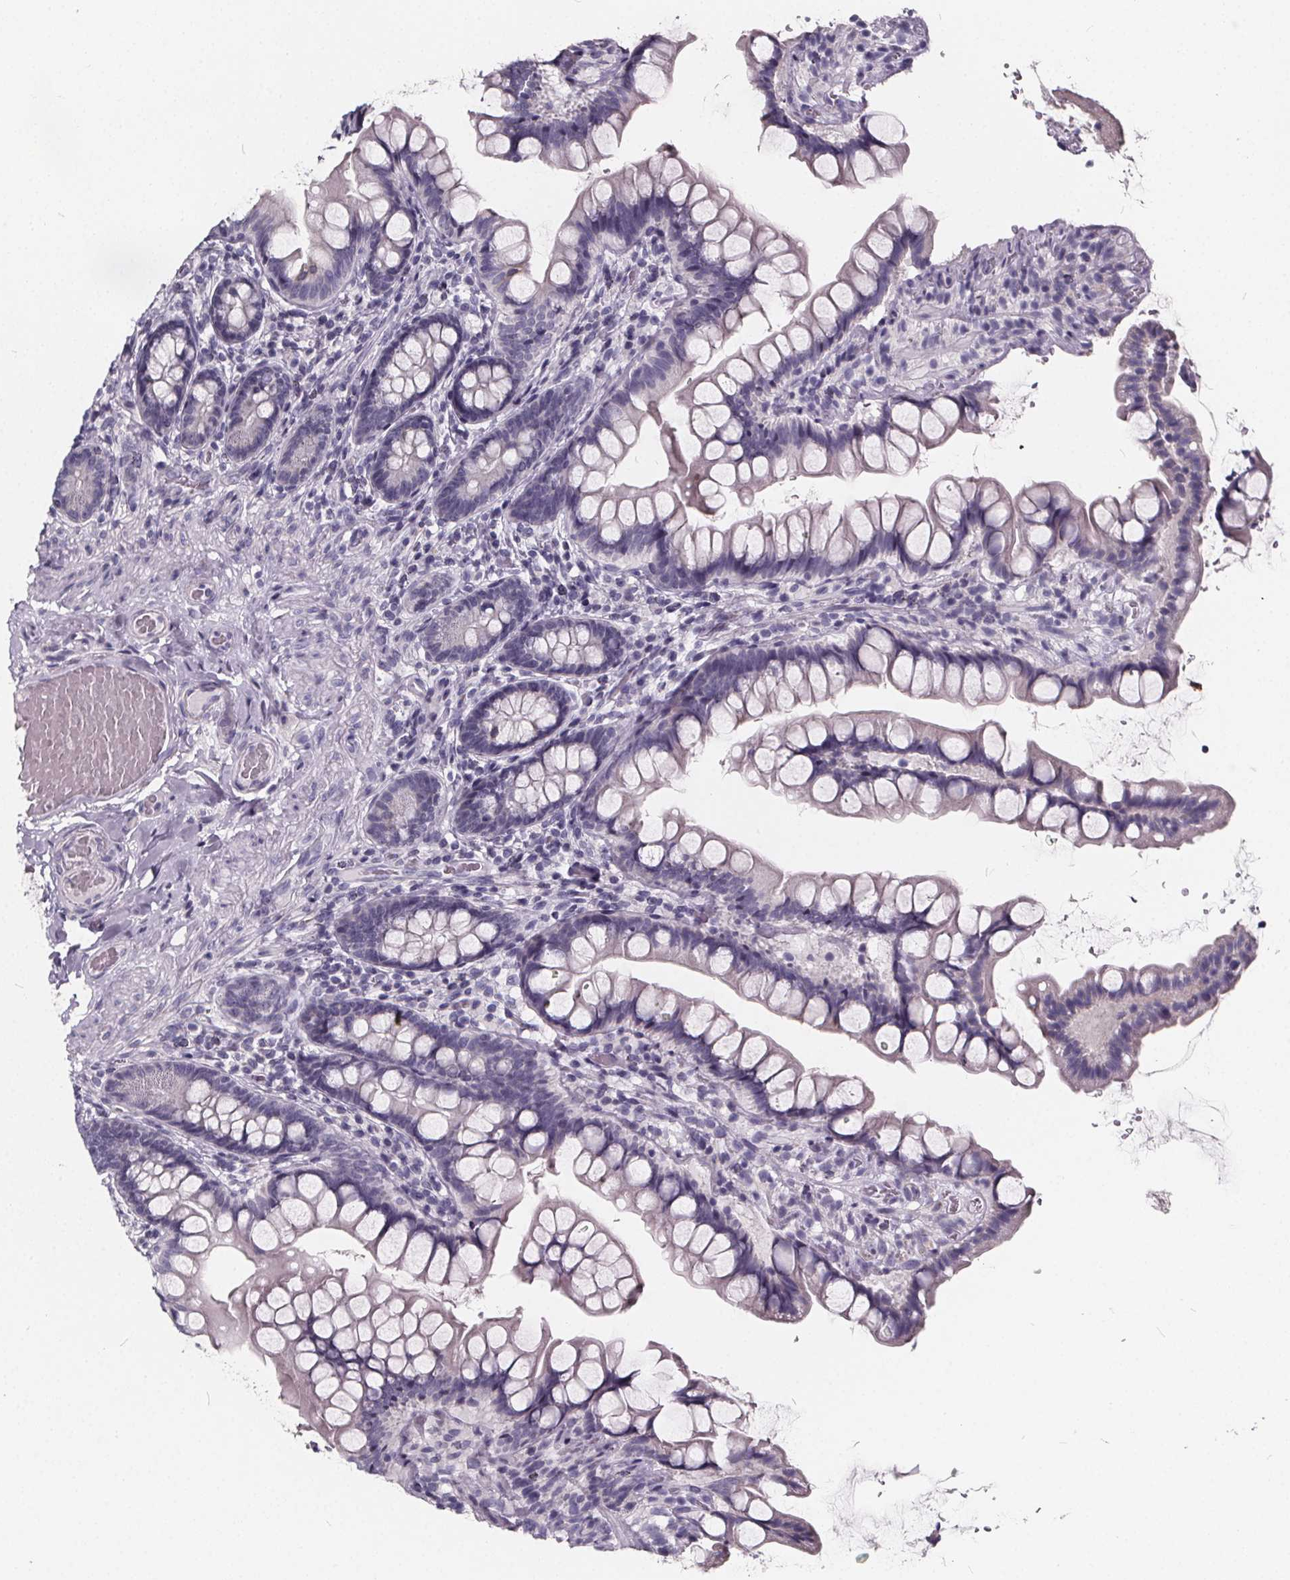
{"staining": {"intensity": "negative", "quantity": "none", "location": "none"}, "tissue": "small intestine", "cell_type": "Glandular cells", "image_type": "normal", "snomed": [{"axis": "morphology", "description": "Normal tissue, NOS"}, {"axis": "topography", "description": "Small intestine"}], "caption": "Photomicrograph shows no significant protein staining in glandular cells of normal small intestine.", "gene": "SPEF2", "patient": {"sex": "male", "age": 70}}